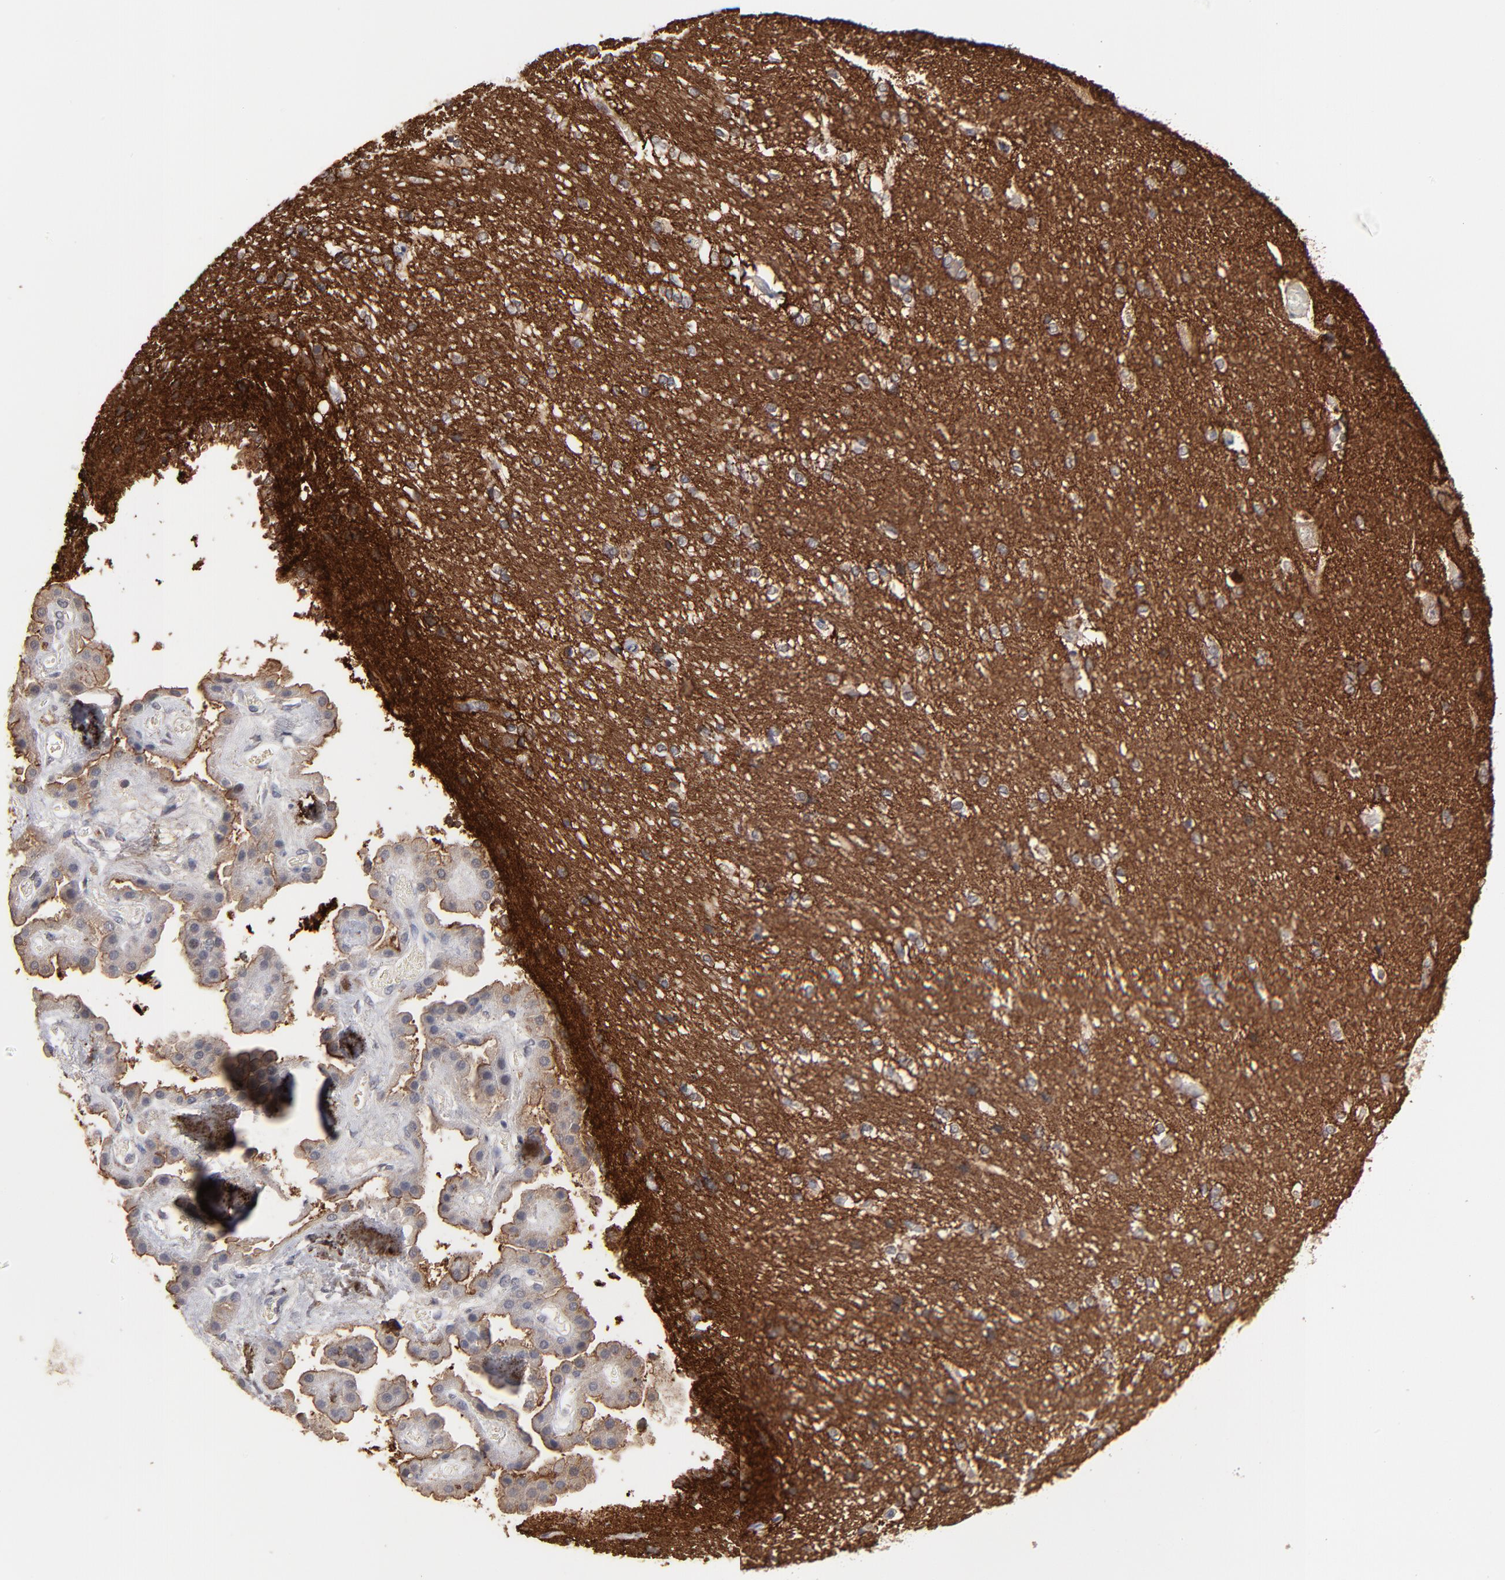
{"staining": {"intensity": "weak", "quantity": "25%-75%", "location": "cytoplasmic/membranous"}, "tissue": "hippocampus", "cell_type": "Neuronal cells", "image_type": "normal", "snomed": [{"axis": "morphology", "description": "Normal tissue, NOS"}, {"axis": "topography", "description": "Hippocampus"}], "caption": "Benign hippocampus was stained to show a protein in brown. There is low levels of weak cytoplasmic/membranous staining in about 25%-75% of neuronal cells. The staining was performed using DAB to visualize the protein expression in brown, while the nuclei were stained in blue with hematoxylin (Magnification: 20x).", "gene": "GPM6B", "patient": {"sex": "female", "age": 19}}